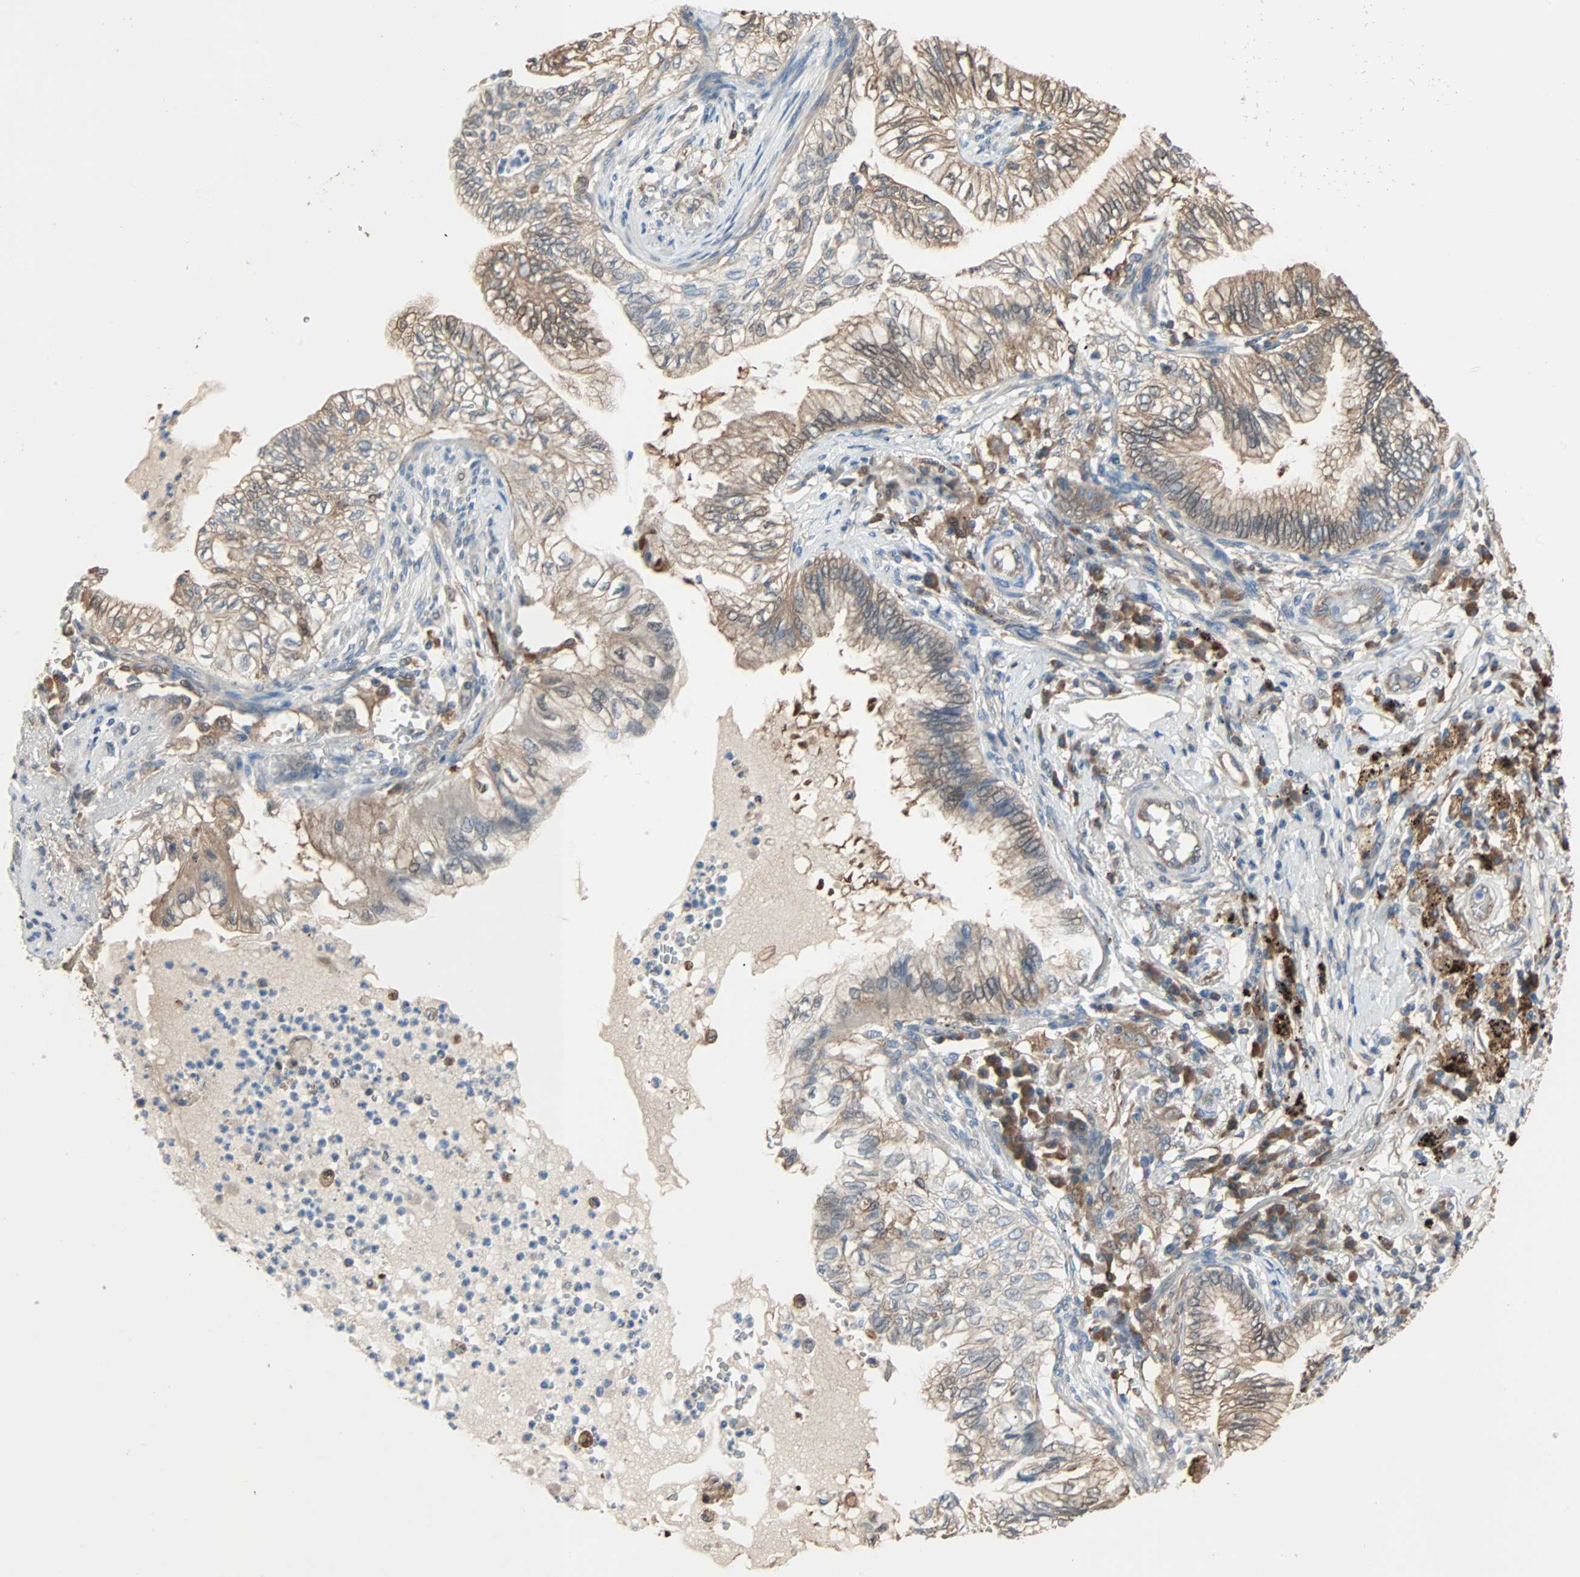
{"staining": {"intensity": "weak", "quantity": "25%-75%", "location": "cytoplasmic/membranous"}, "tissue": "lung cancer", "cell_type": "Tumor cells", "image_type": "cancer", "snomed": [{"axis": "morphology", "description": "Normal tissue, NOS"}, {"axis": "morphology", "description": "Adenocarcinoma, NOS"}, {"axis": "topography", "description": "Bronchus"}, {"axis": "topography", "description": "Lung"}], "caption": "The image exhibits a brown stain indicating the presence of a protein in the cytoplasmic/membranous of tumor cells in adenocarcinoma (lung).", "gene": "PRDX1", "patient": {"sex": "female", "age": 70}}